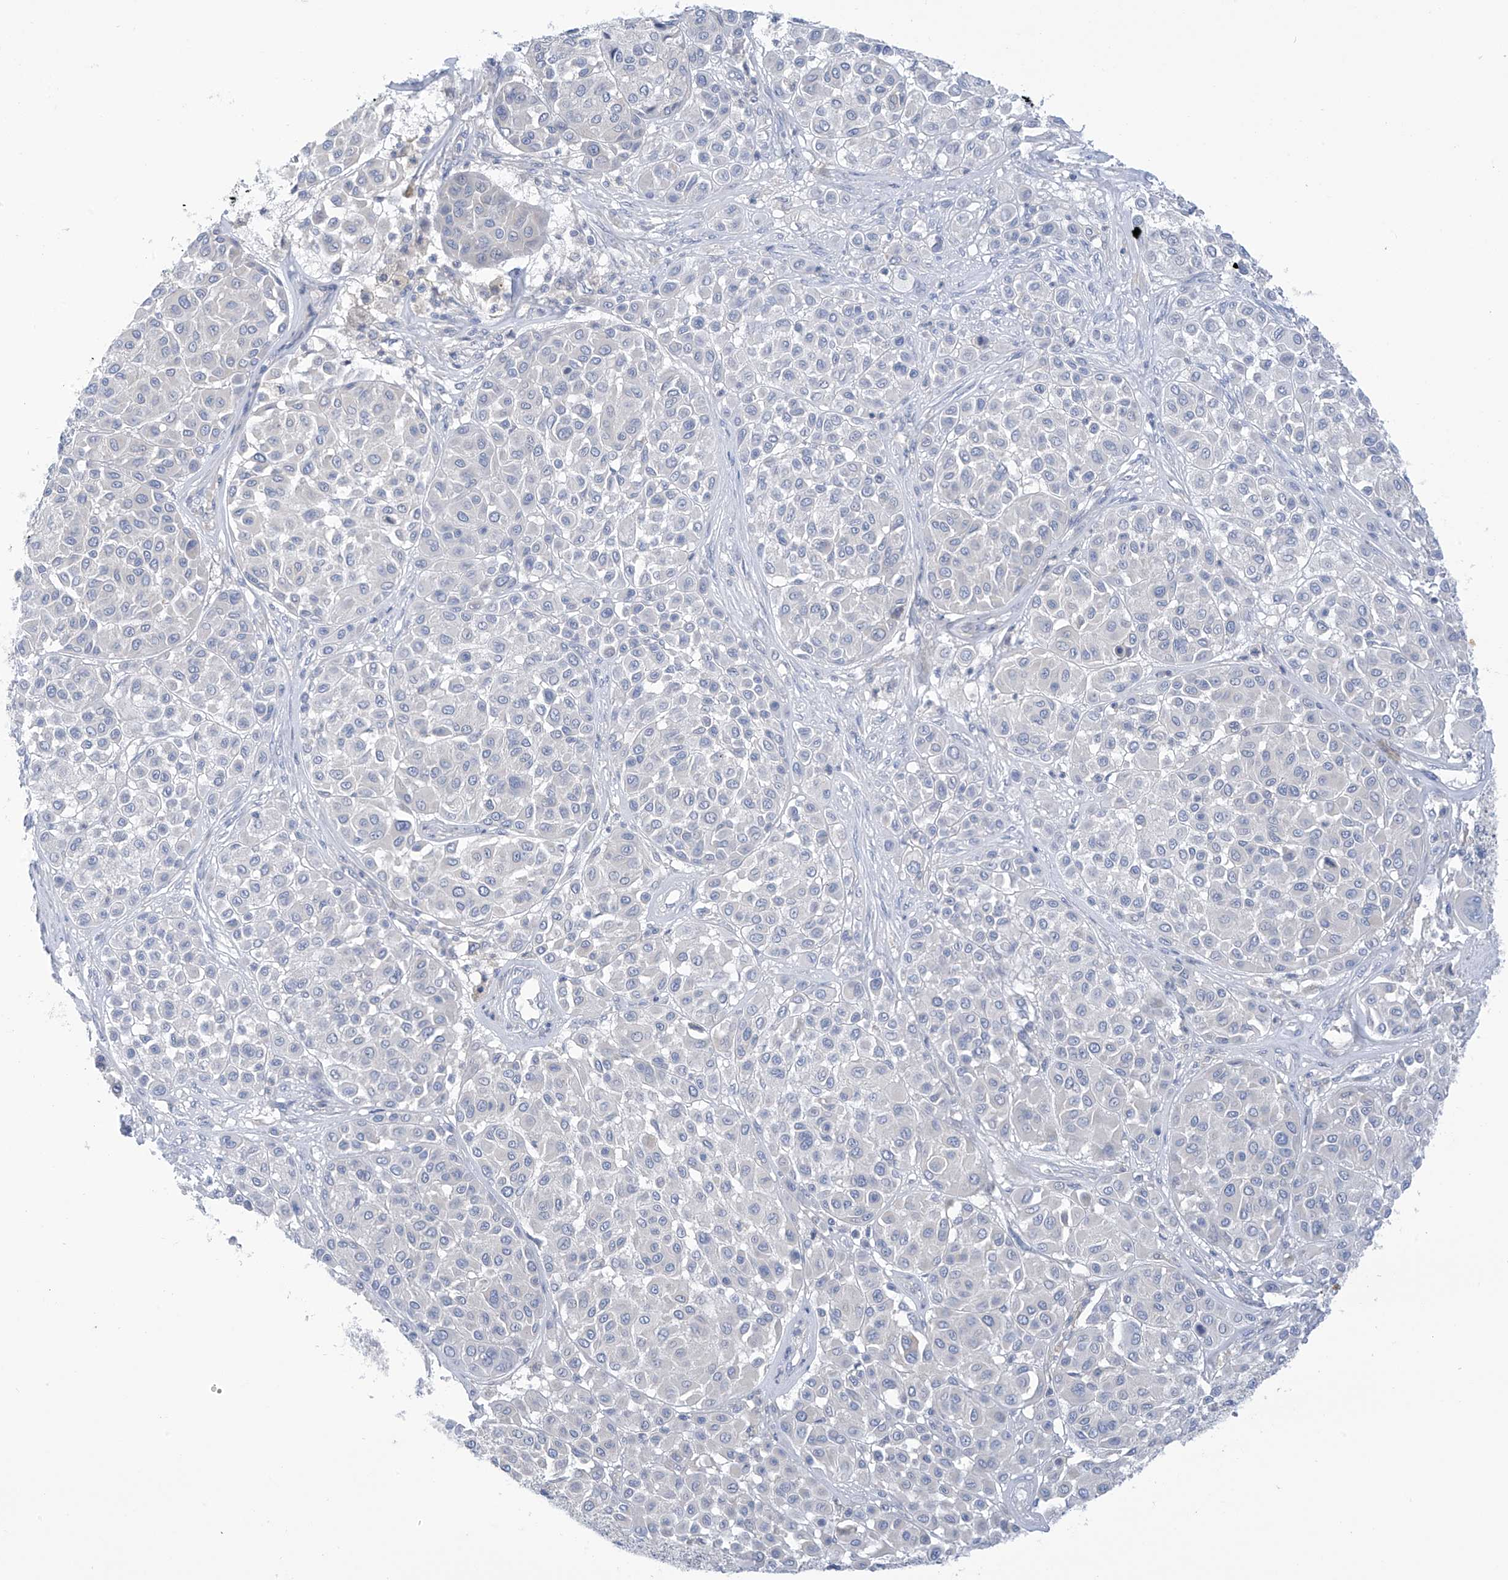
{"staining": {"intensity": "negative", "quantity": "none", "location": "none"}, "tissue": "melanoma", "cell_type": "Tumor cells", "image_type": "cancer", "snomed": [{"axis": "morphology", "description": "Malignant melanoma, Metastatic site"}, {"axis": "topography", "description": "Soft tissue"}], "caption": "An image of malignant melanoma (metastatic site) stained for a protein shows no brown staining in tumor cells. (DAB immunohistochemistry (IHC), high magnification).", "gene": "SLC6A12", "patient": {"sex": "male", "age": 41}}